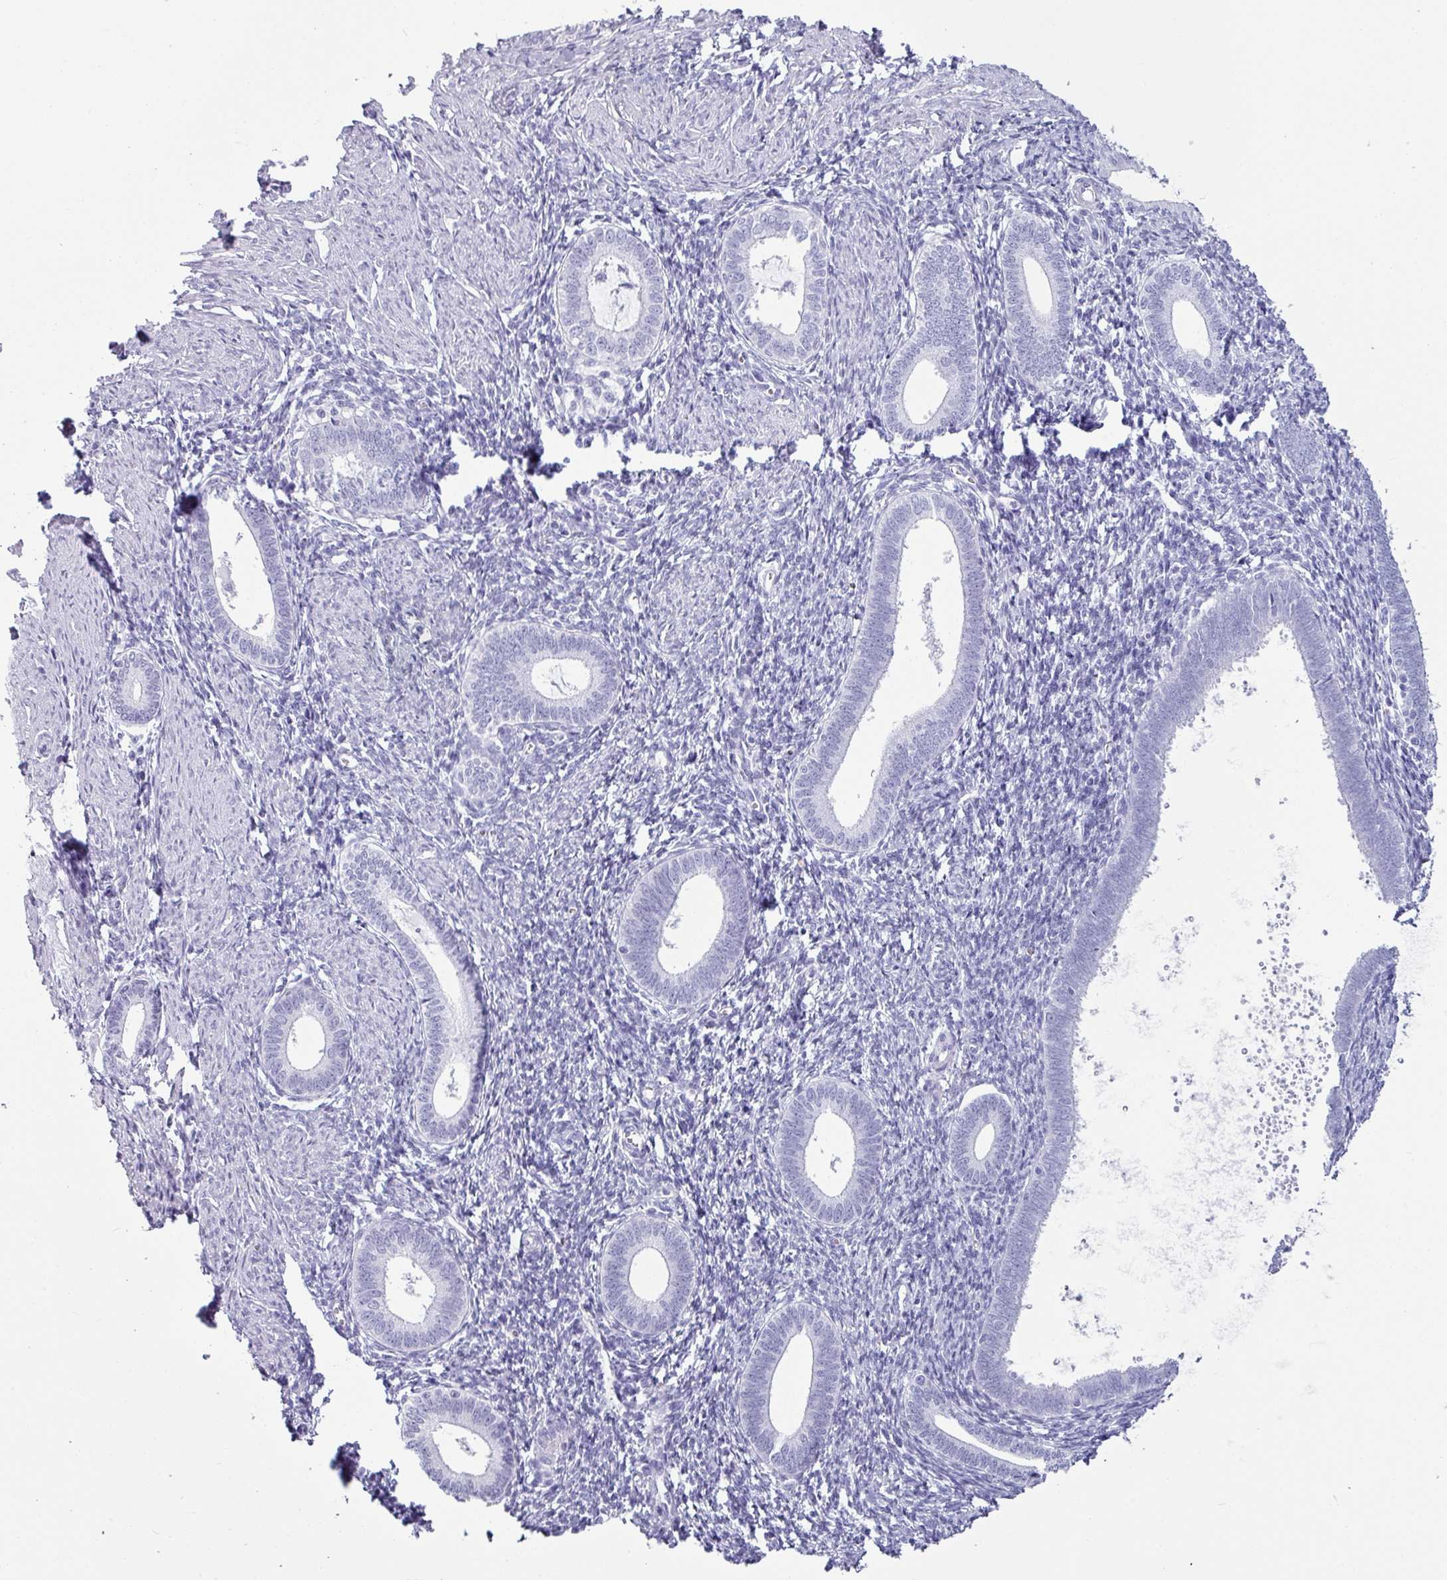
{"staining": {"intensity": "negative", "quantity": "none", "location": "none"}, "tissue": "endometrium", "cell_type": "Cells in endometrial stroma", "image_type": "normal", "snomed": [{"axis": "morphology", "description": "Normal tissue, NOS"}, {"axis": "topography", "description": "Endometrium"}], "caption": "The image shows no significant staining in cells in endometrial stroma of endometrium.", "gene": "CRYBB2", "patient": {"sex": "female", "age": 41}}